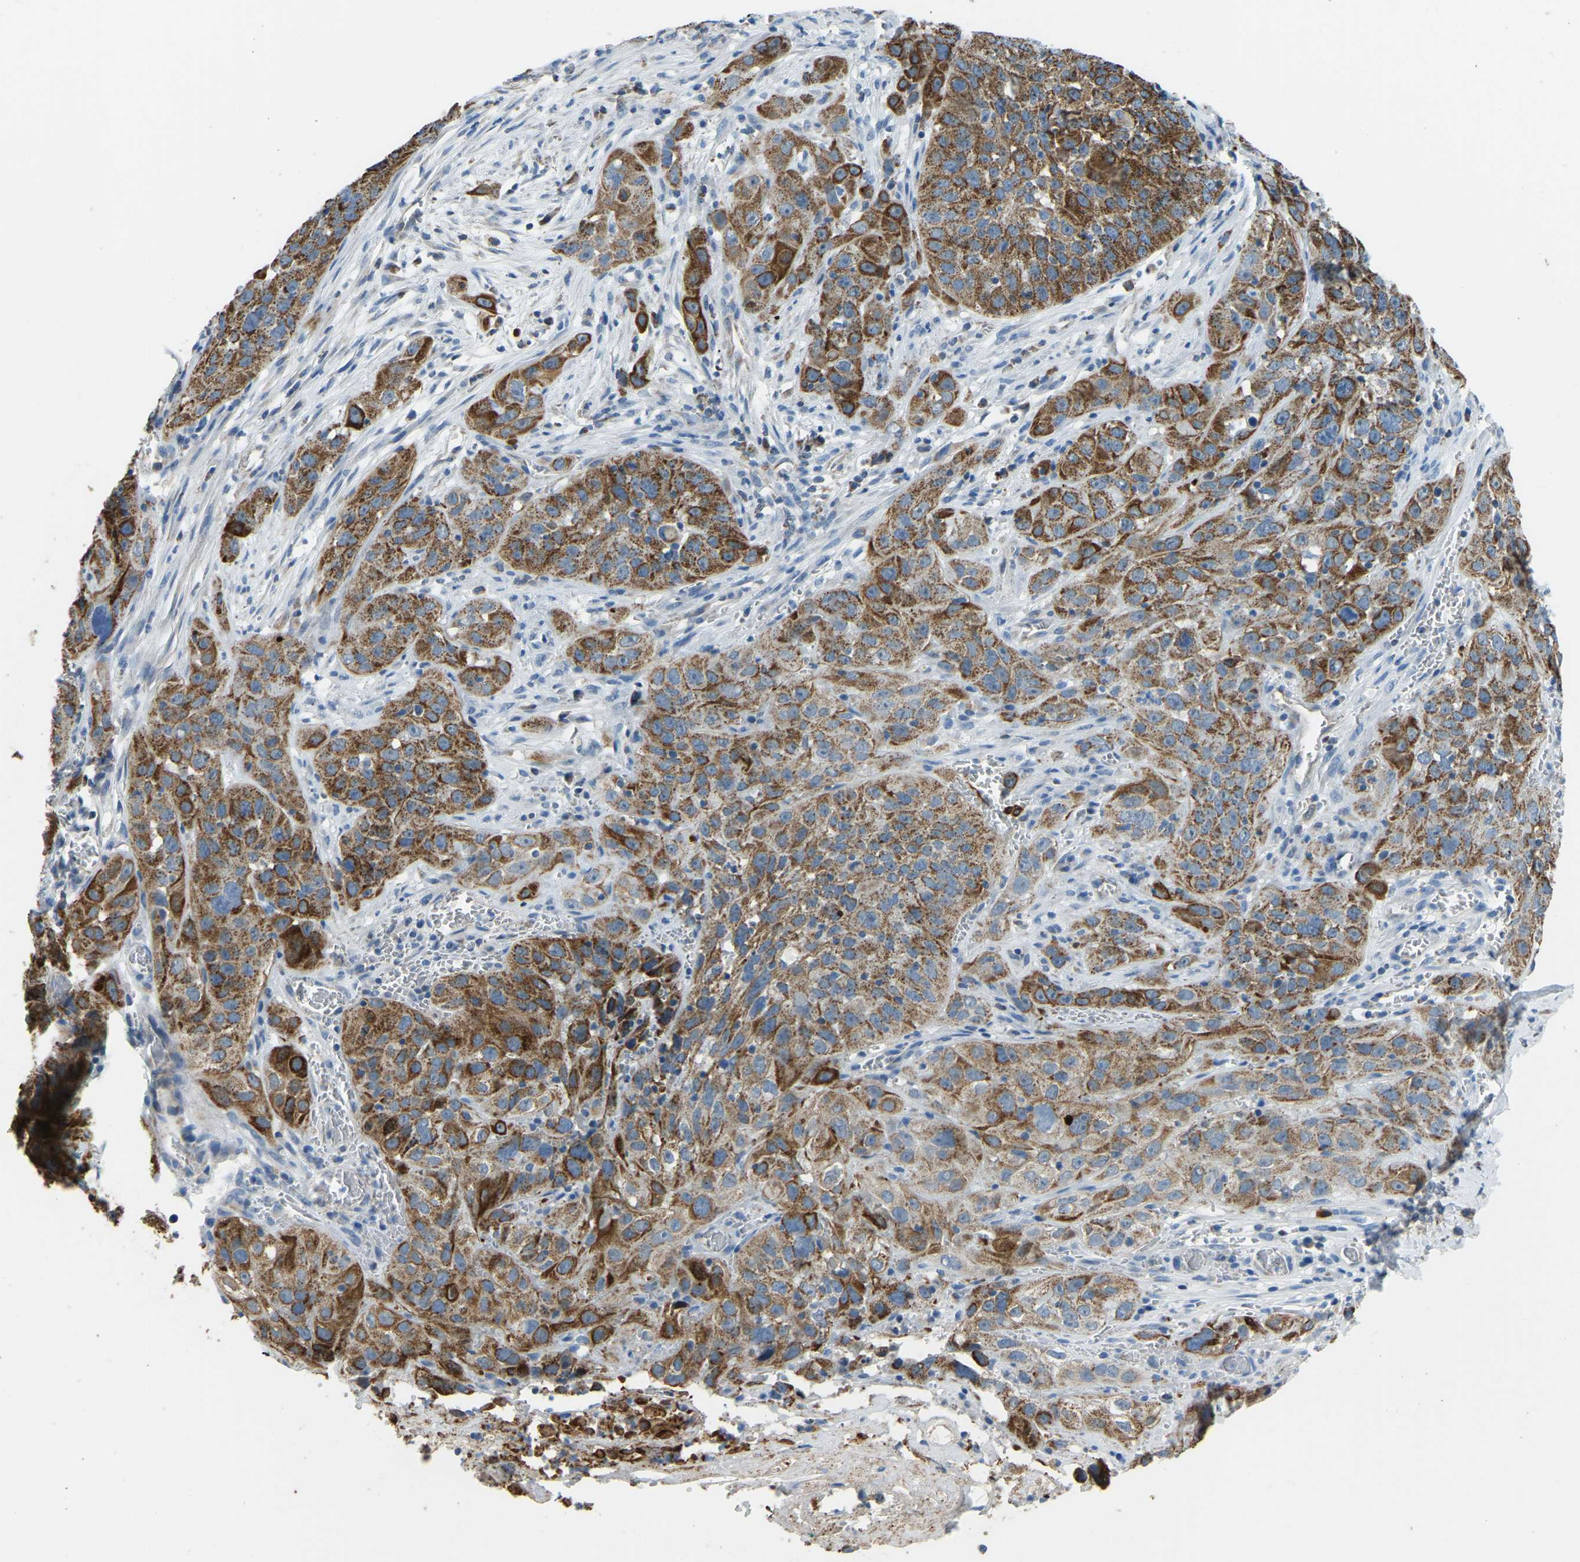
{"staining": {"intensity": "strong", "quantity": ">75%", "location": "cytoplasmic/membranous"}, "tissue": "cervical cancer", "cell_type": "Tumor cells", "image_type": "cancer", "snomed": [{"axis": "morphology", "description": "Squamous cell carcinoma, NOS"}, {"axis": "topography", "description": "Cervix"}], "caption": "Brown immunohistochemical staining in cervical squamous cell carcinoma reveals strong cytoplasmic/membranous staining in about >75% of tumor cells. (DAB = brown stain, brightfield microscopy at high magnification).", "gene": "ZNF200", "patient": {"sex": "female", "age": 32}}